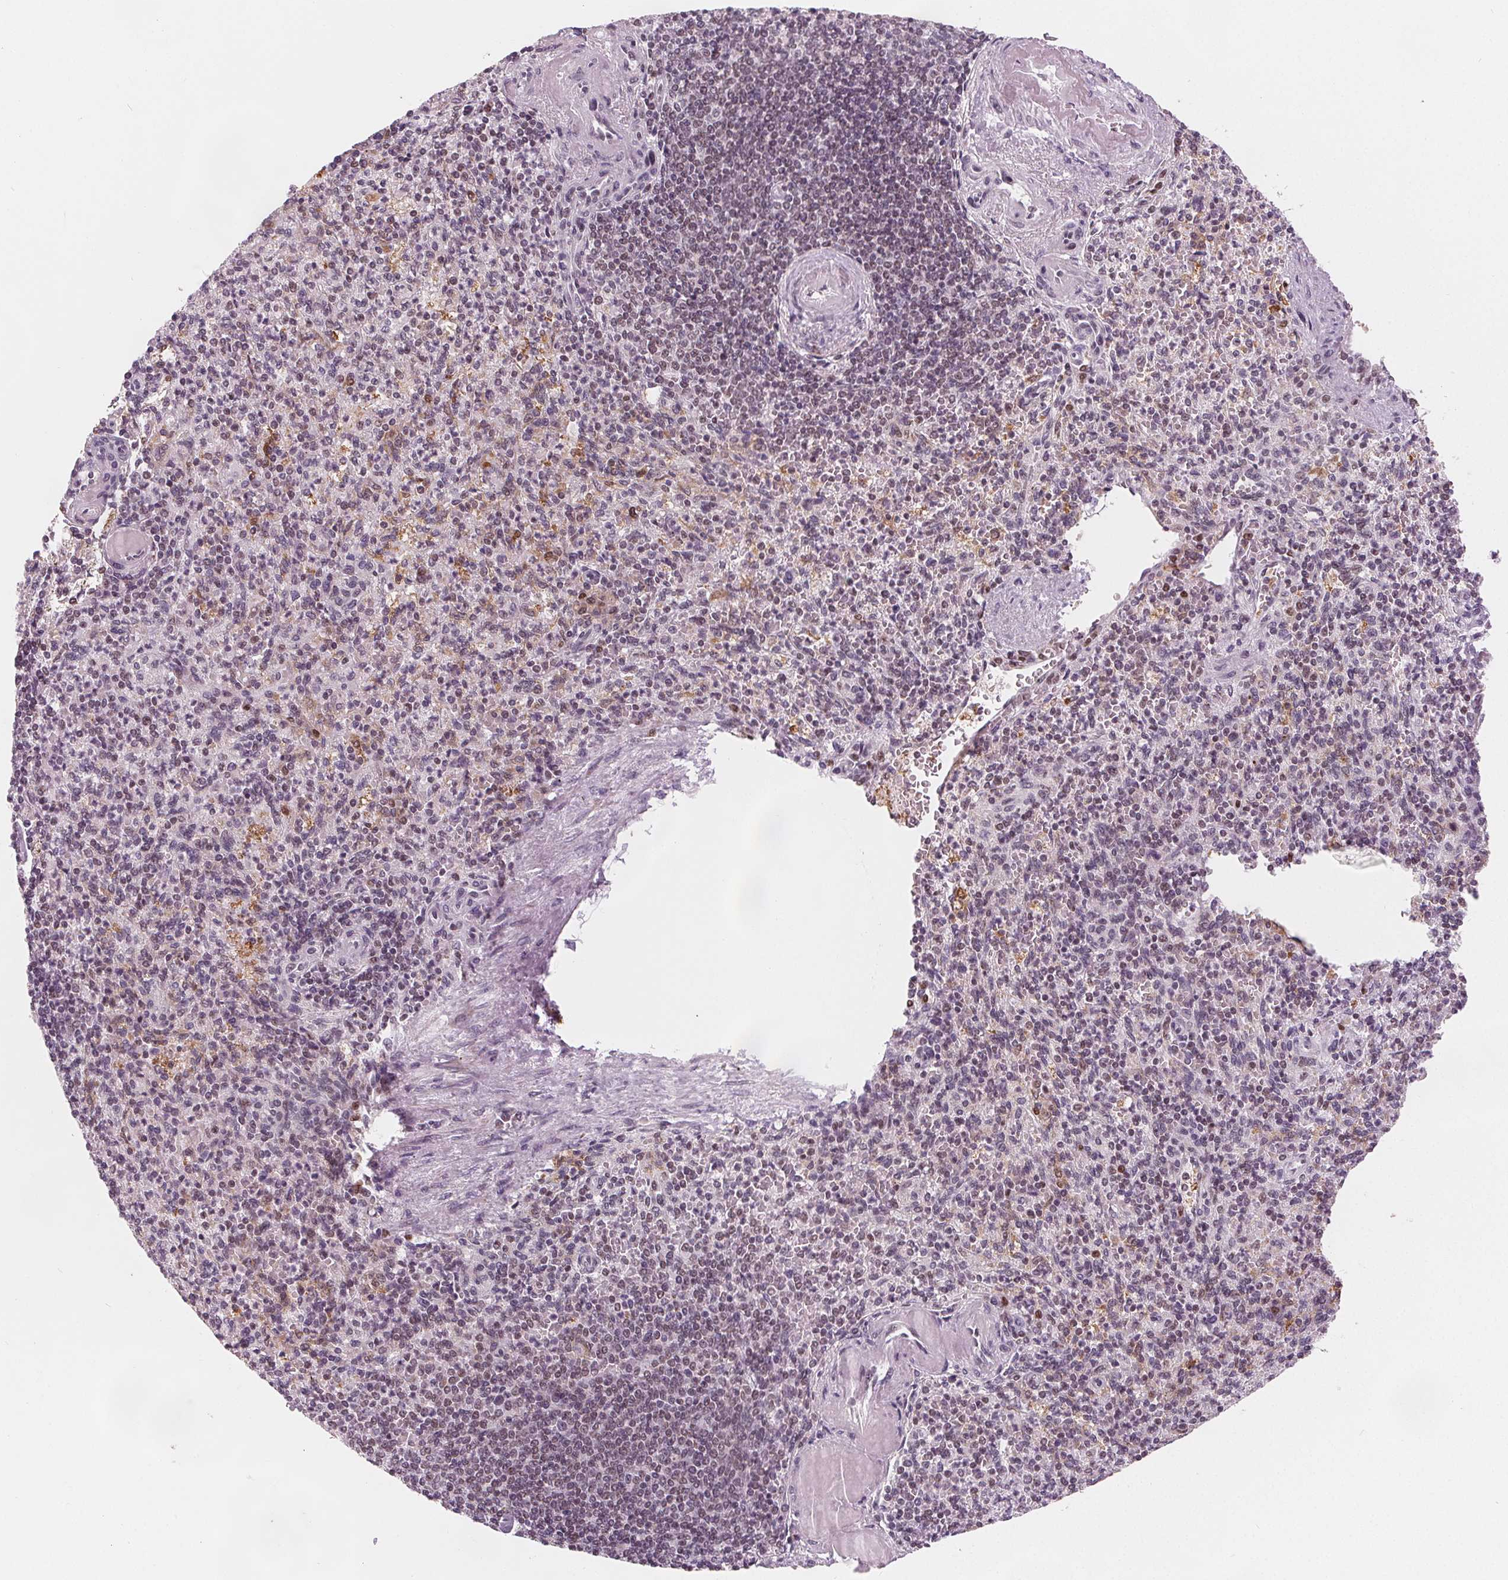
{"staining": {"intensity": "moderate", "quantity": "25%-75%", "location": "nuclear"}, "tissue": "spleen", "cell_type": "Cells in red pulp", "image_type": "normal", "snomed": [{"axis": "morphology", "description": "Normal tissue, NOS"}, {"axis": "topography", "description": "Spleen"}], "caption": "Human spleen stained with a brown dye reveals moderate nuclear positive staining in approximately 25%-75% of cells in red pulp.", "gene": "DPM2", "patient": {"sex": "female", "age": 74}}